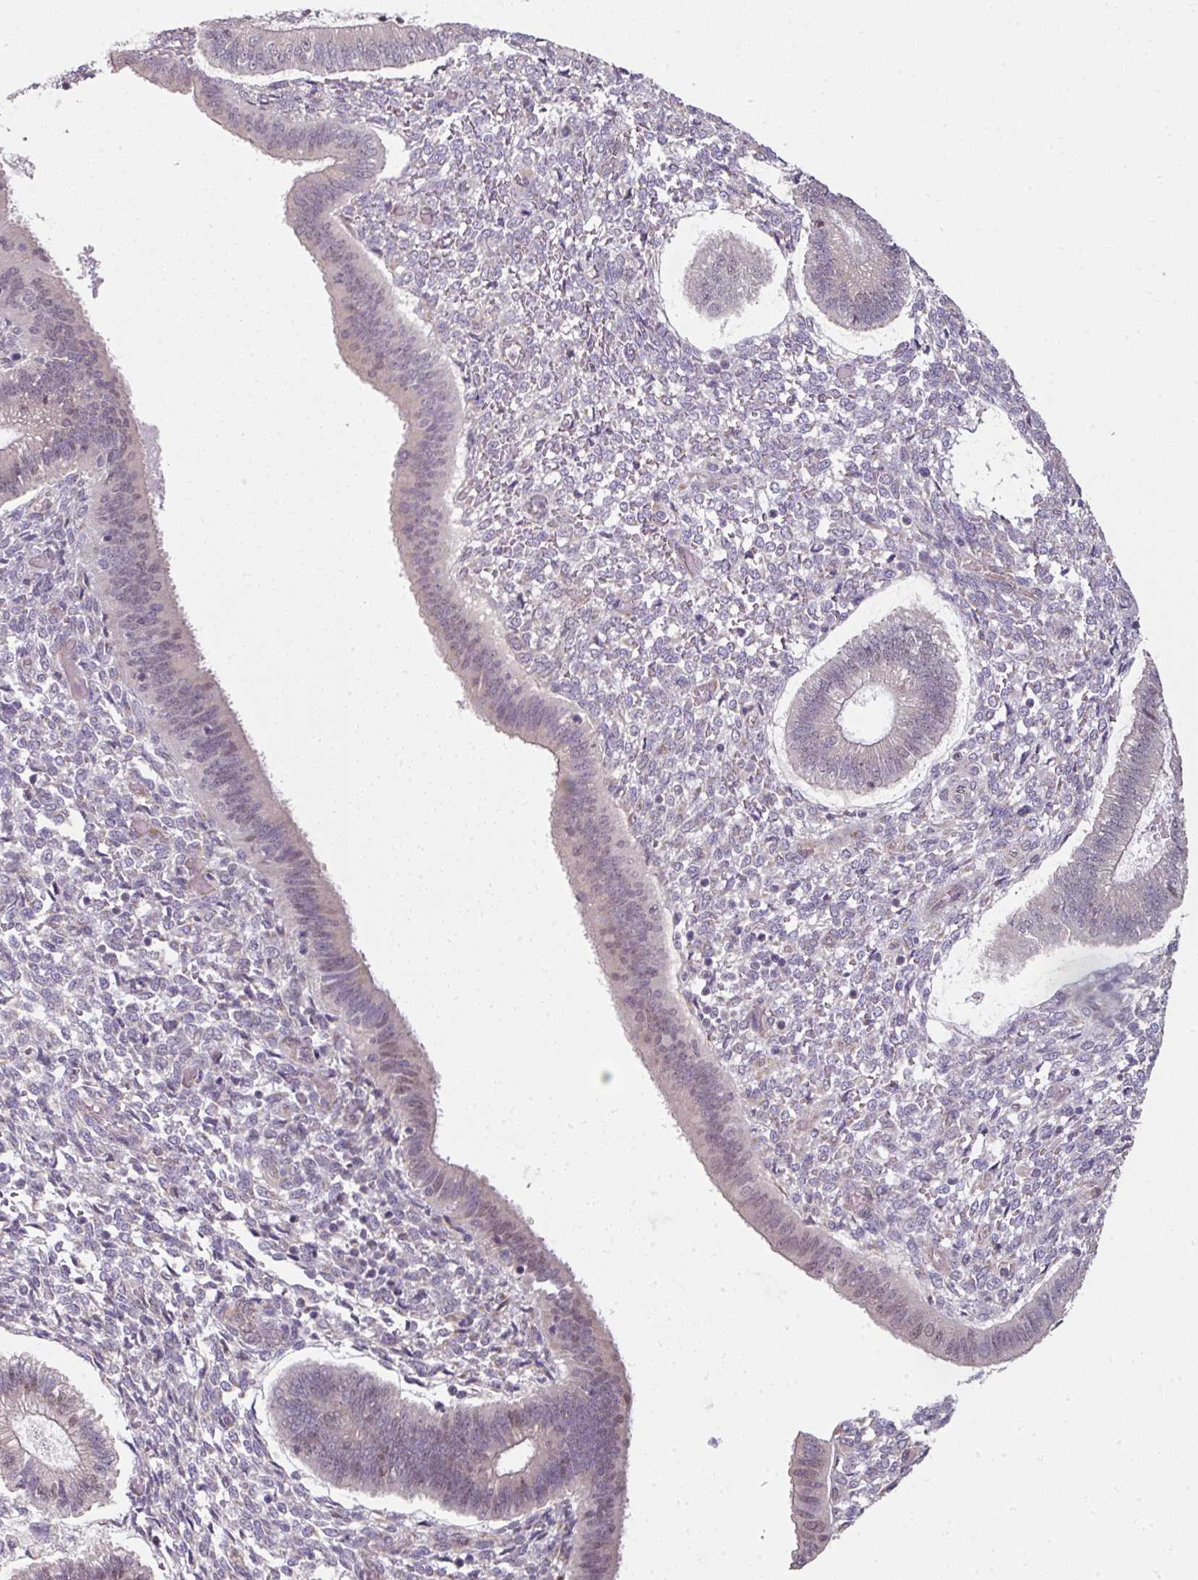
{"staining": {"intensity": "negative", "quantity": "none", "location": "none"}, "tissue": "endometrium", "cell_type": "Cells in endometrial stroma", "image_type": "normal", "snomed": [{"axis": "morphology", "description": "Normal tissue, NOS"}, {"axis": "topography", "description": "Endometrium"}], "caption": "This image is of benign endometrium stained with IHC to label a protein in brown with the nuclei are counter-stained blue. There is no expression in cells in endometrial stroma. The staining is performed using DAB brown chromogen with nuclei counter-stained in using hematoxylin.", "gene": "C19orf33", "patient": {"sex": "female", "age": 25}}